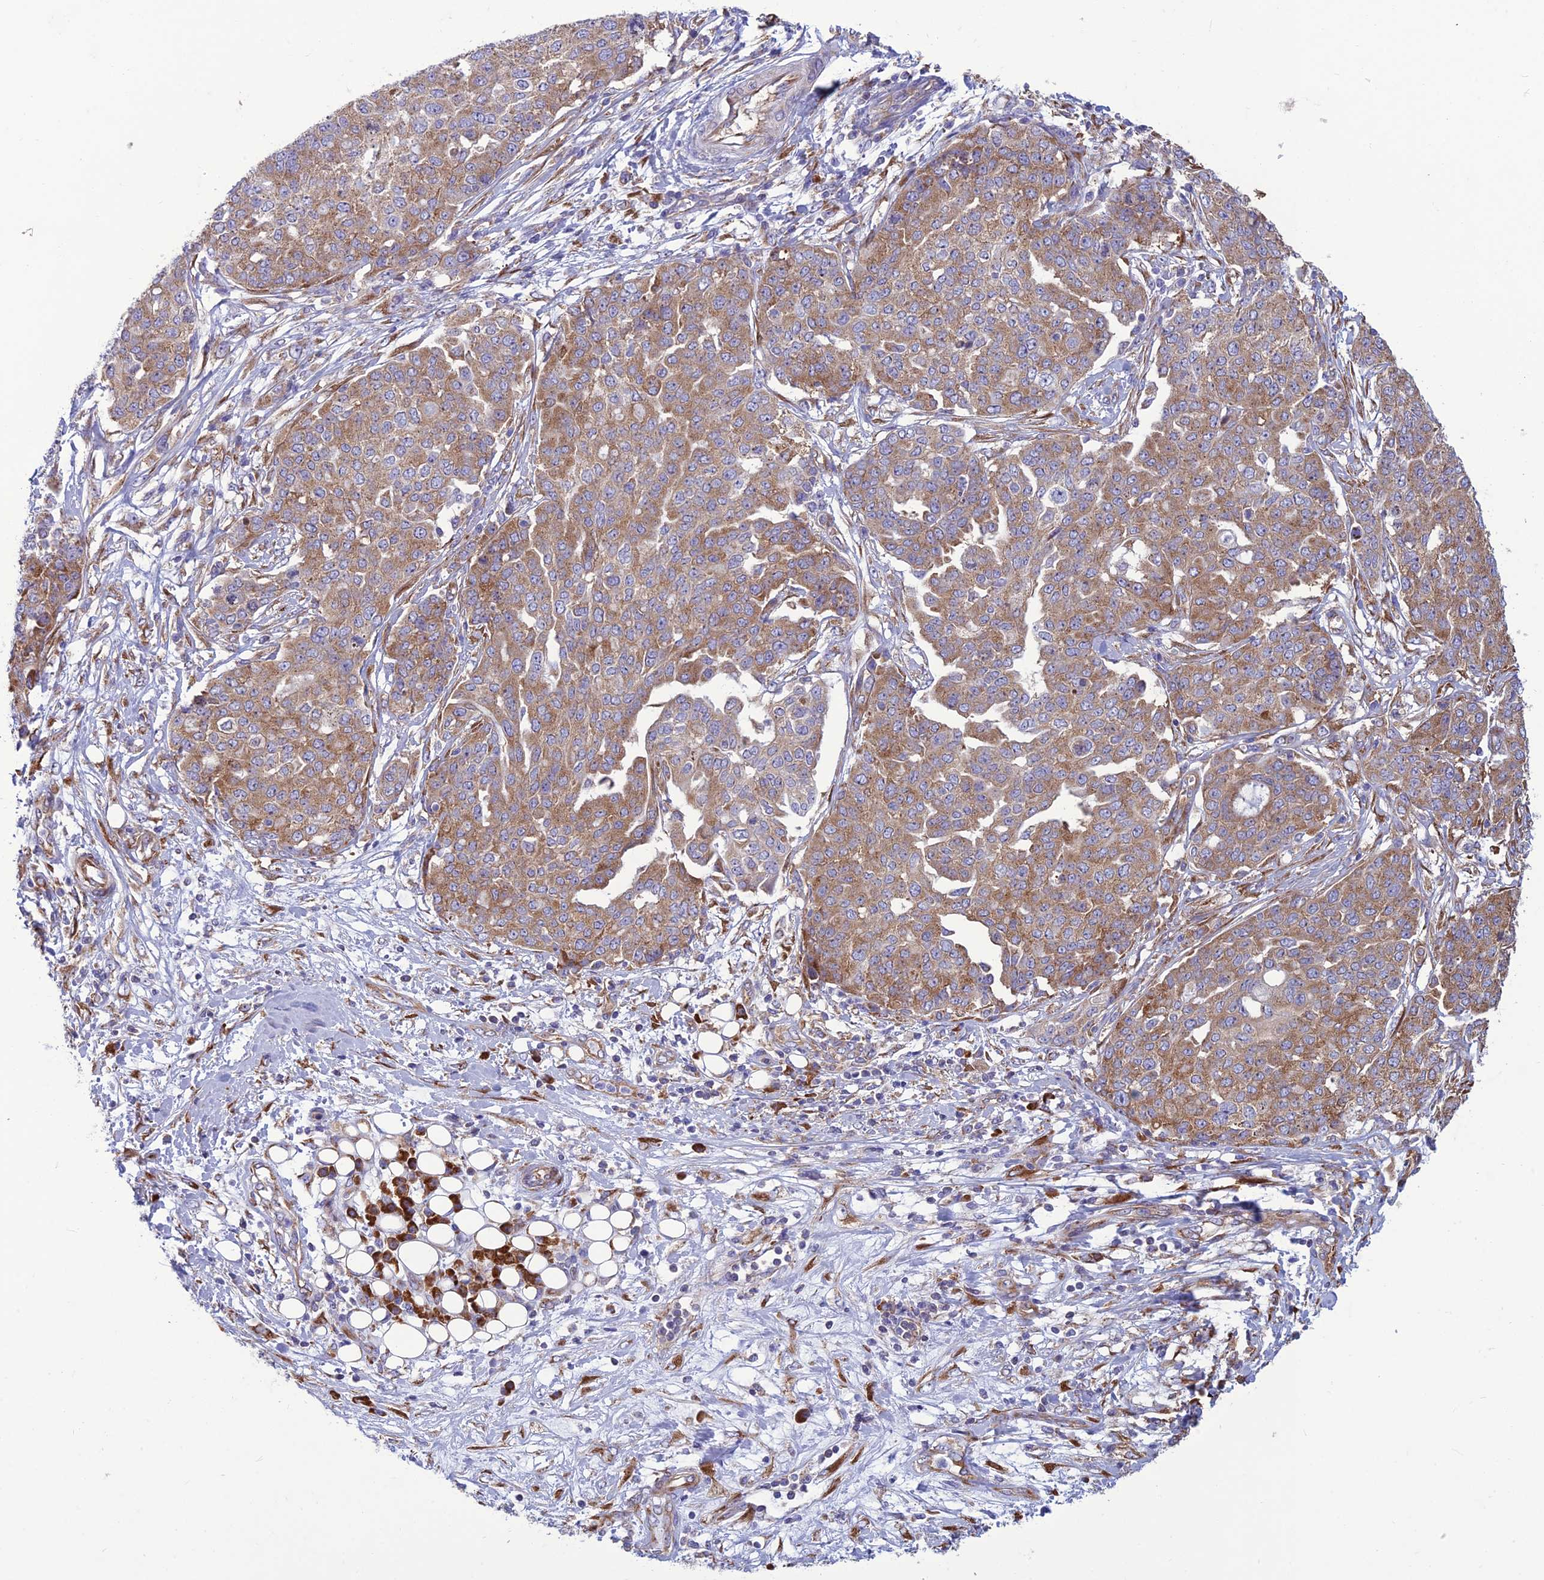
{"staining": {"intensity": "moderate", "quantity": ">75%", "location": "cytoplasmic/membranous"}, "tissue": "ovarian cancer", "cell_type": "Tumor cells", "image_type": "cancer", "snomed": [{"axis": "morphology", "description": "Cystadenocarcinoma, serous, NOS"}, {"axis": "topography", "description": "Soft tissue"}, {"axis": "topography", "description": "Ovary"}], "caption": "Immunohistochemical staining of human serous cystadenocarcinoma (ovarian) reveals moderate cytoplasmic/membranous protein positivity in about >75% of tumor cells. (DAB (3,3'-diaminobenzidine) = brown stain, brightfield microscopy at high magnification).", "gene": "RPL17-C18orf32", "patient": {"sex": "female", "age": 57}}